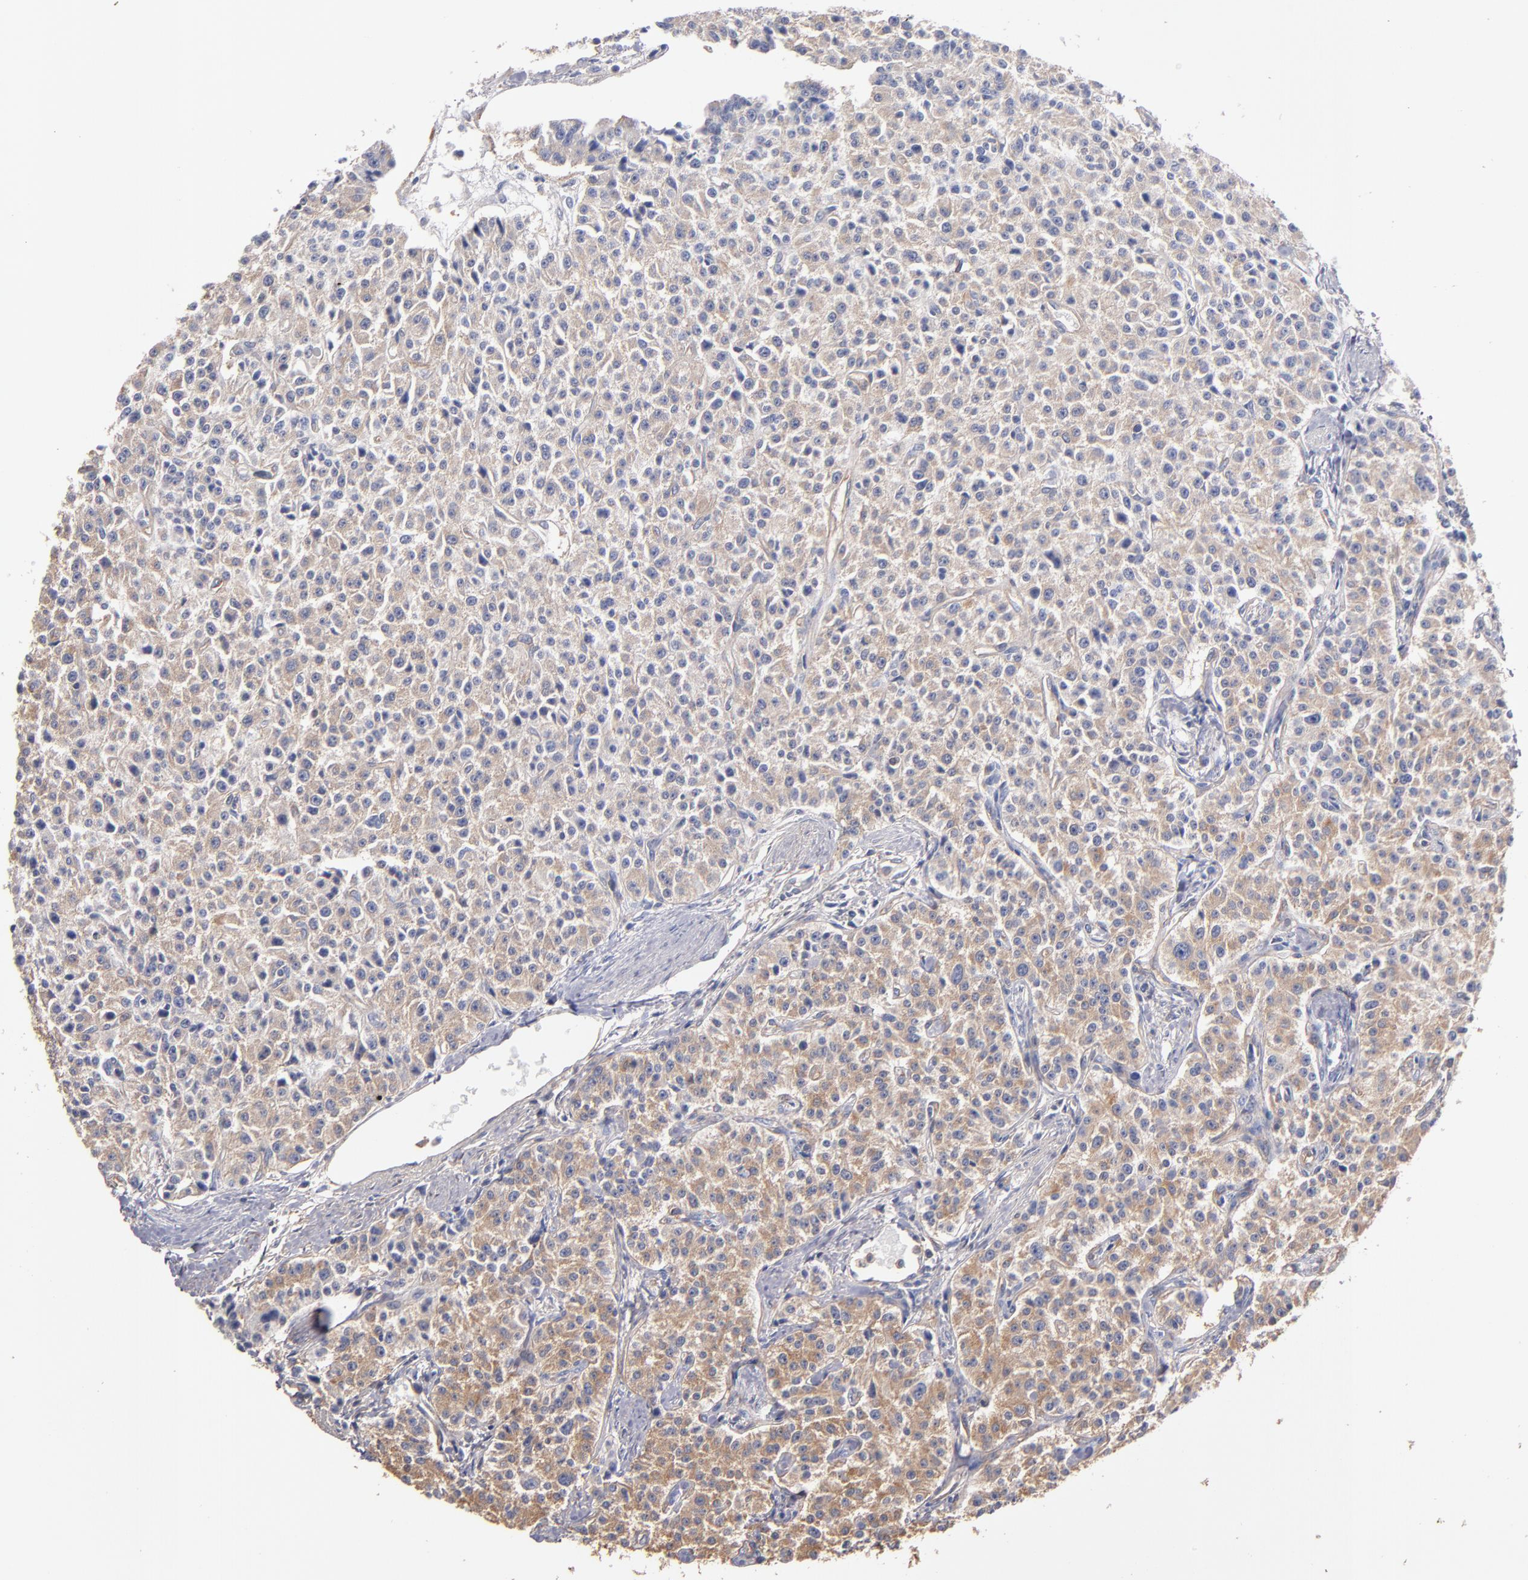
{"staining": {"intensity": "weak", "quantity": "25%-75%", "location": "cytoplasmic/membranous"}, "tissue": "carcinoid", "cell_type": "Tumor cells", "image_type": "cancer", "snomed": [{"axis": "morphology", "description": "Carcinoid, malignant, NOS"}, {"axis": "topography", "description": "Stomach"}], "caption": "This image demonstrates immunohistochemistry (IHC) staining of carcinoid, with low weak cytoplasmic/membranous staining in about 25%-75% of tumor cells.", "gene": "ESYT2", "patient": {"sex": "female", "age": 76}}